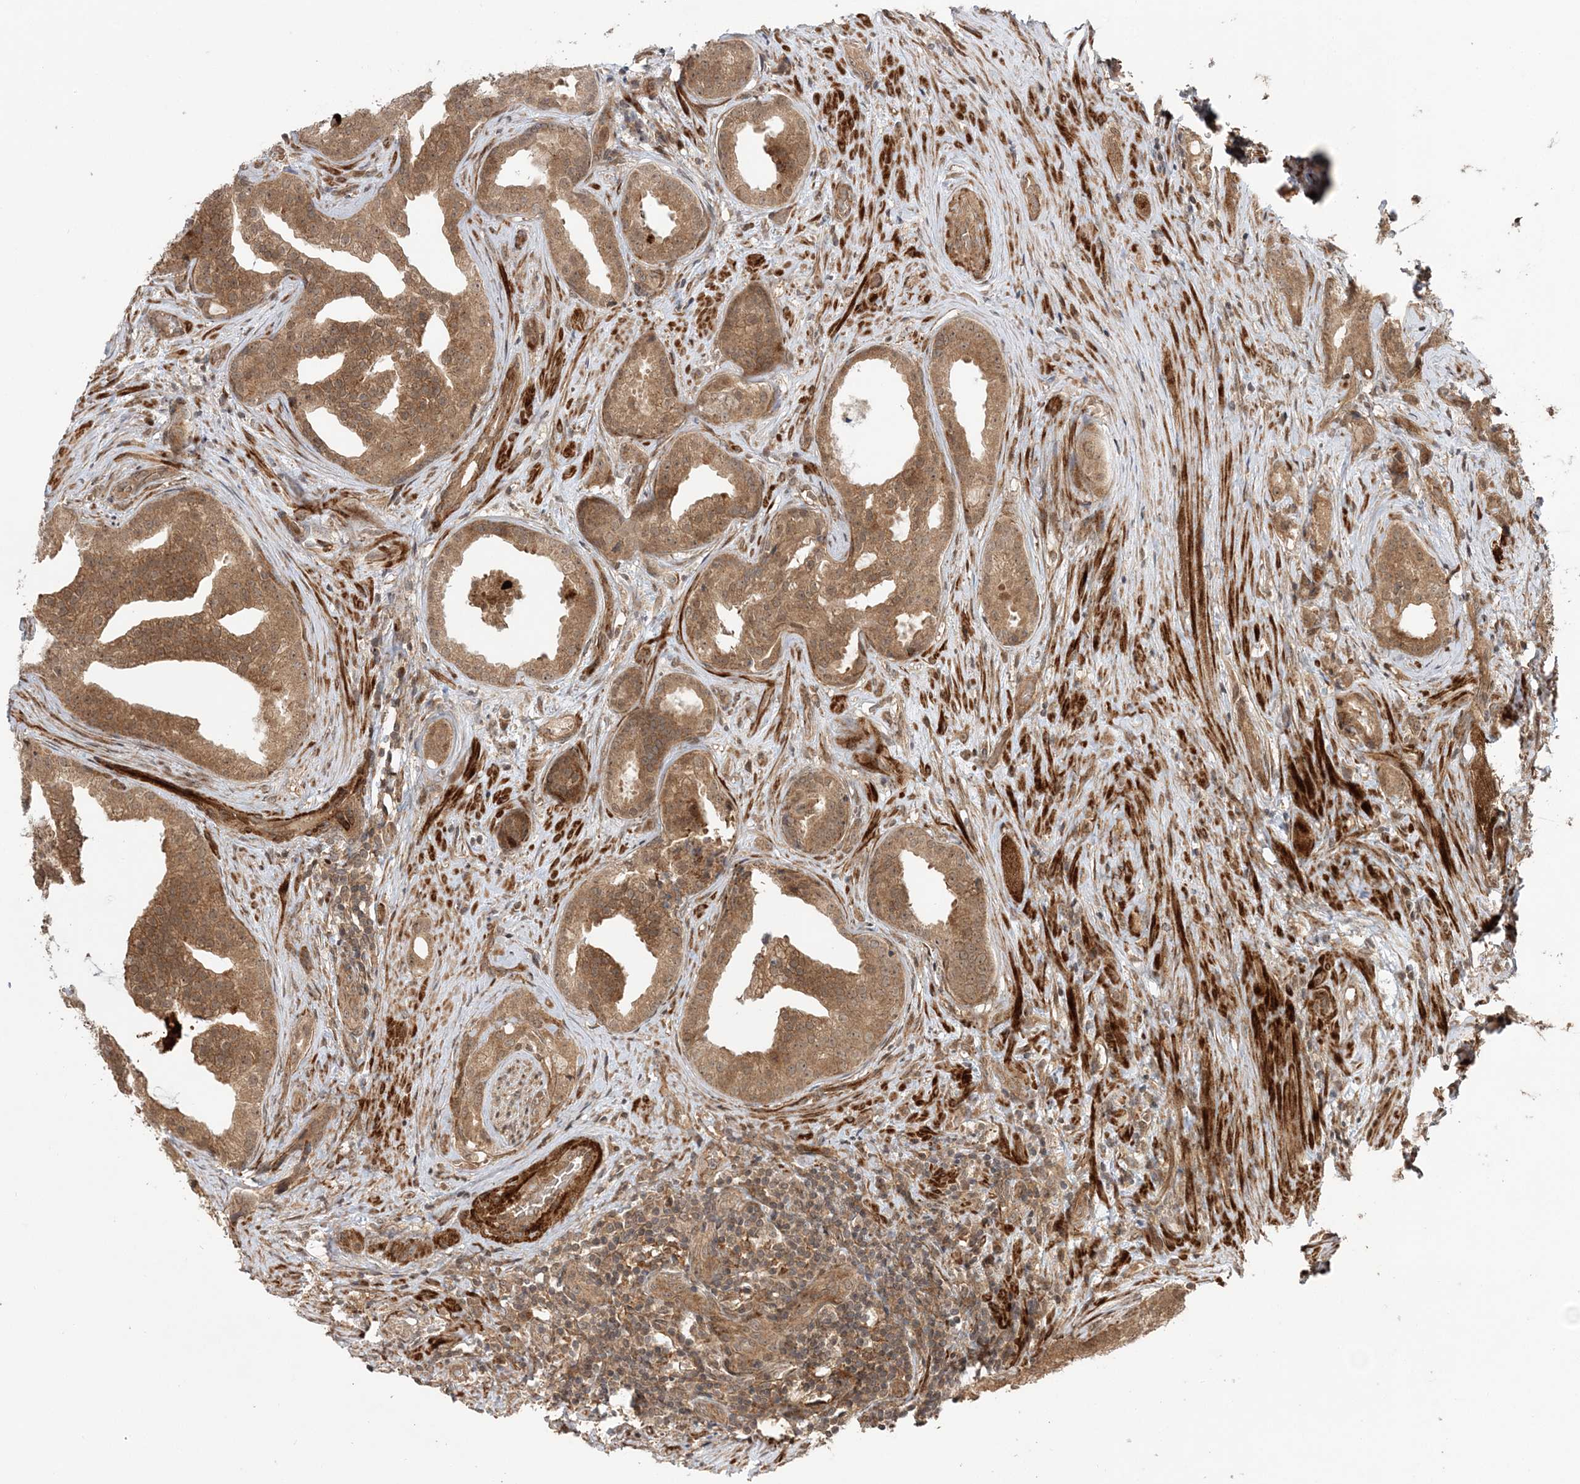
{"staining": {"intensity": "moderate", "quantity": ">75%", "location": "cytoplasmic/membranous"}, "tissue": "prostate cancer", "cell_type": "Tumor cells", "image_type": "cancer", "snomed": [{"axis": "morphology", "description": "Adenocarcinoma, Low grade"}, {"axis": "topography", "description": "Prostate"}], "caption": "The immunohistochemical stain shows moderate cytoplasmic/membranous positivity in tumor cells of low-grade adenocarcinoma (prostate) tissue.", "gene": "UBTD2", "patient": {"sex": "male", "age": 71}}